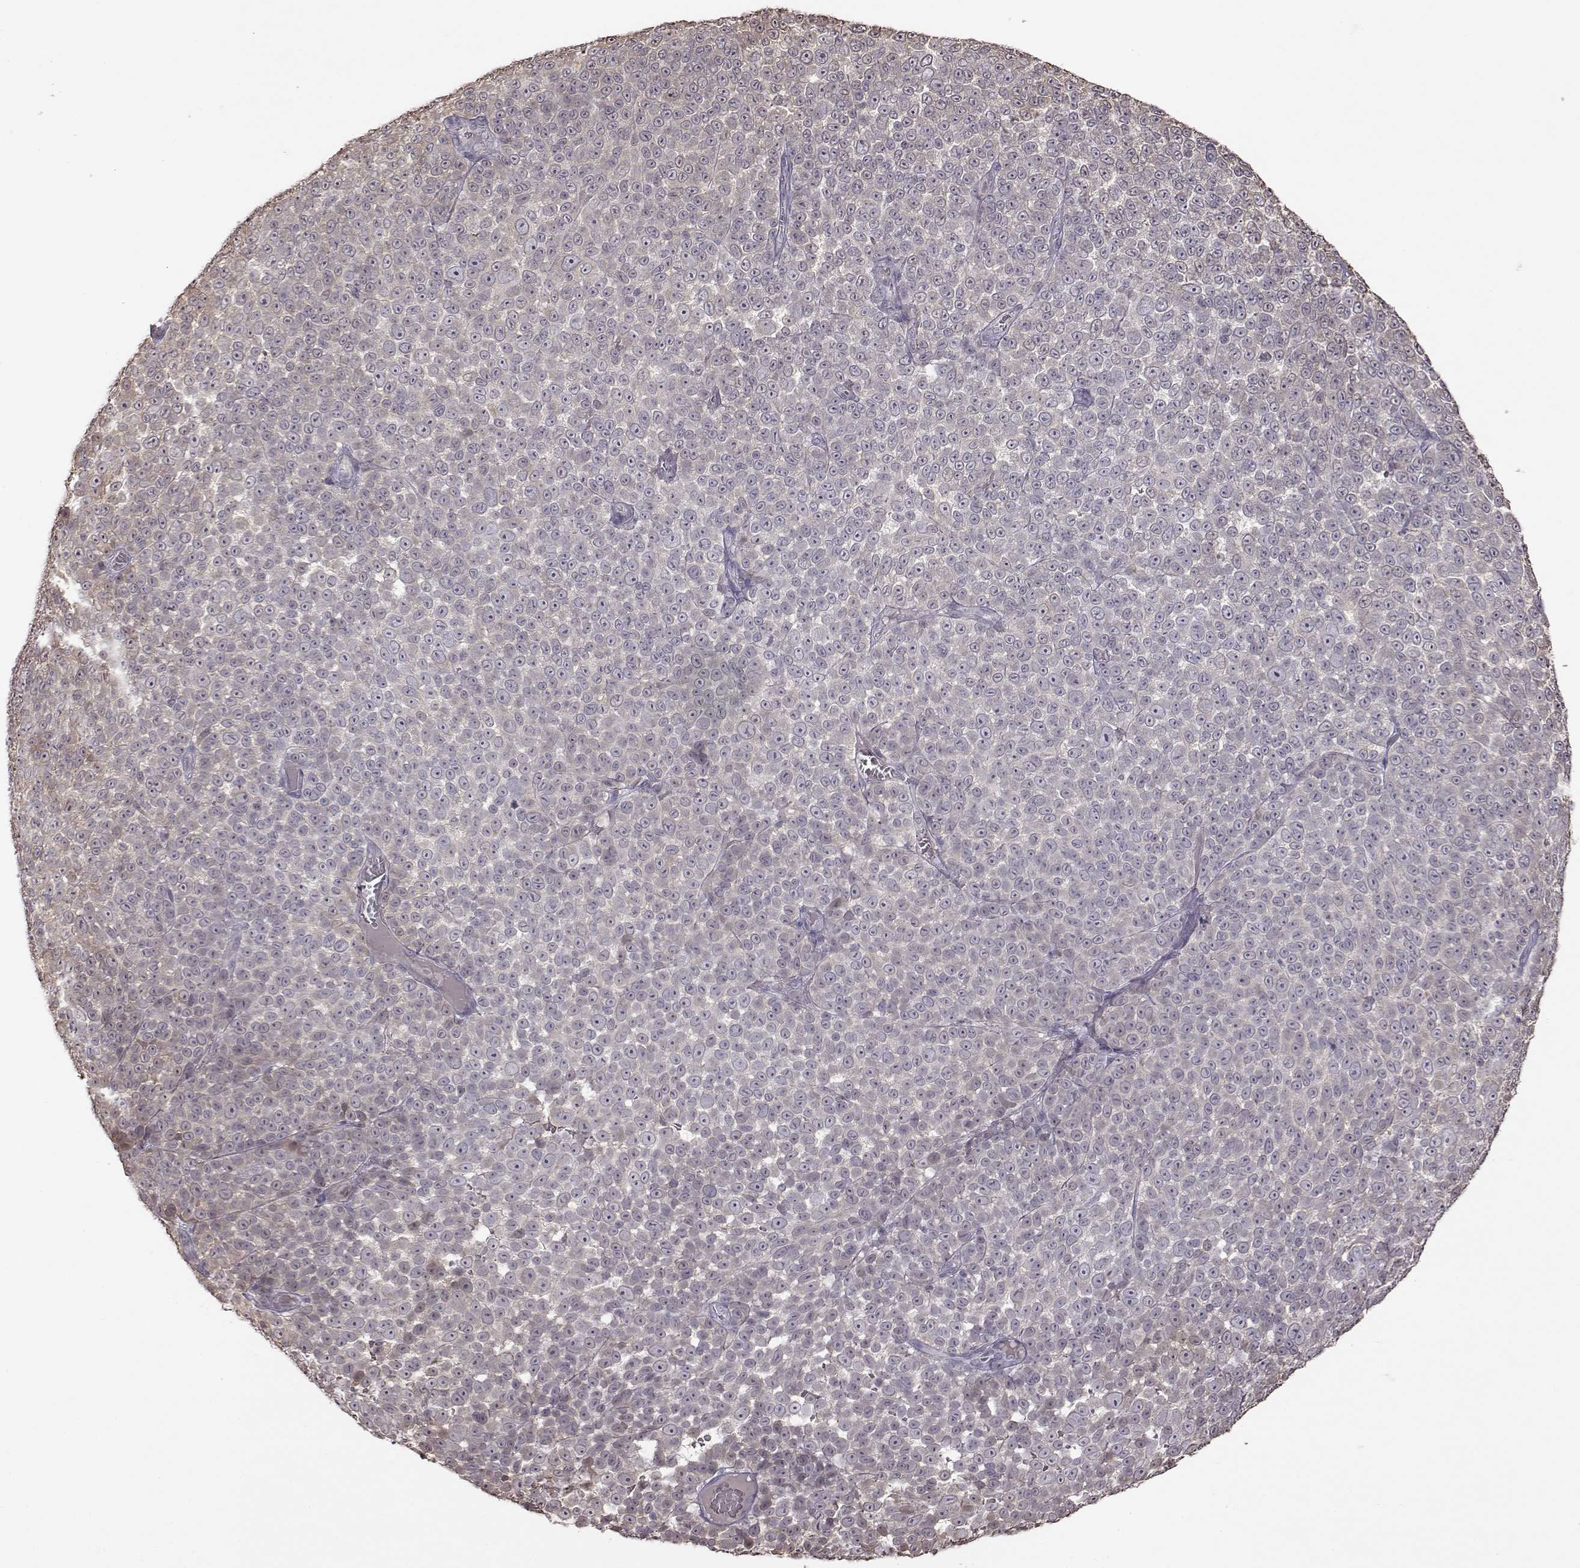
{"staining": {"intensity": "negative", "quantity": "none", "location": "none"}, "tissue": "melanoma", "cell_type": "Tumor cells", "image_type": "cancer", "snomed": [{"axis": "morphology", "description": "Malignant melanoma, NOS"}, {"axis": "topography", "description": "Skin"}], "caption": "Photomicrograph shows no significant protein positivity in tumor cells of melanoma.", "gene": "CRB1", "patient": {"sex": "female", "age": 95}}